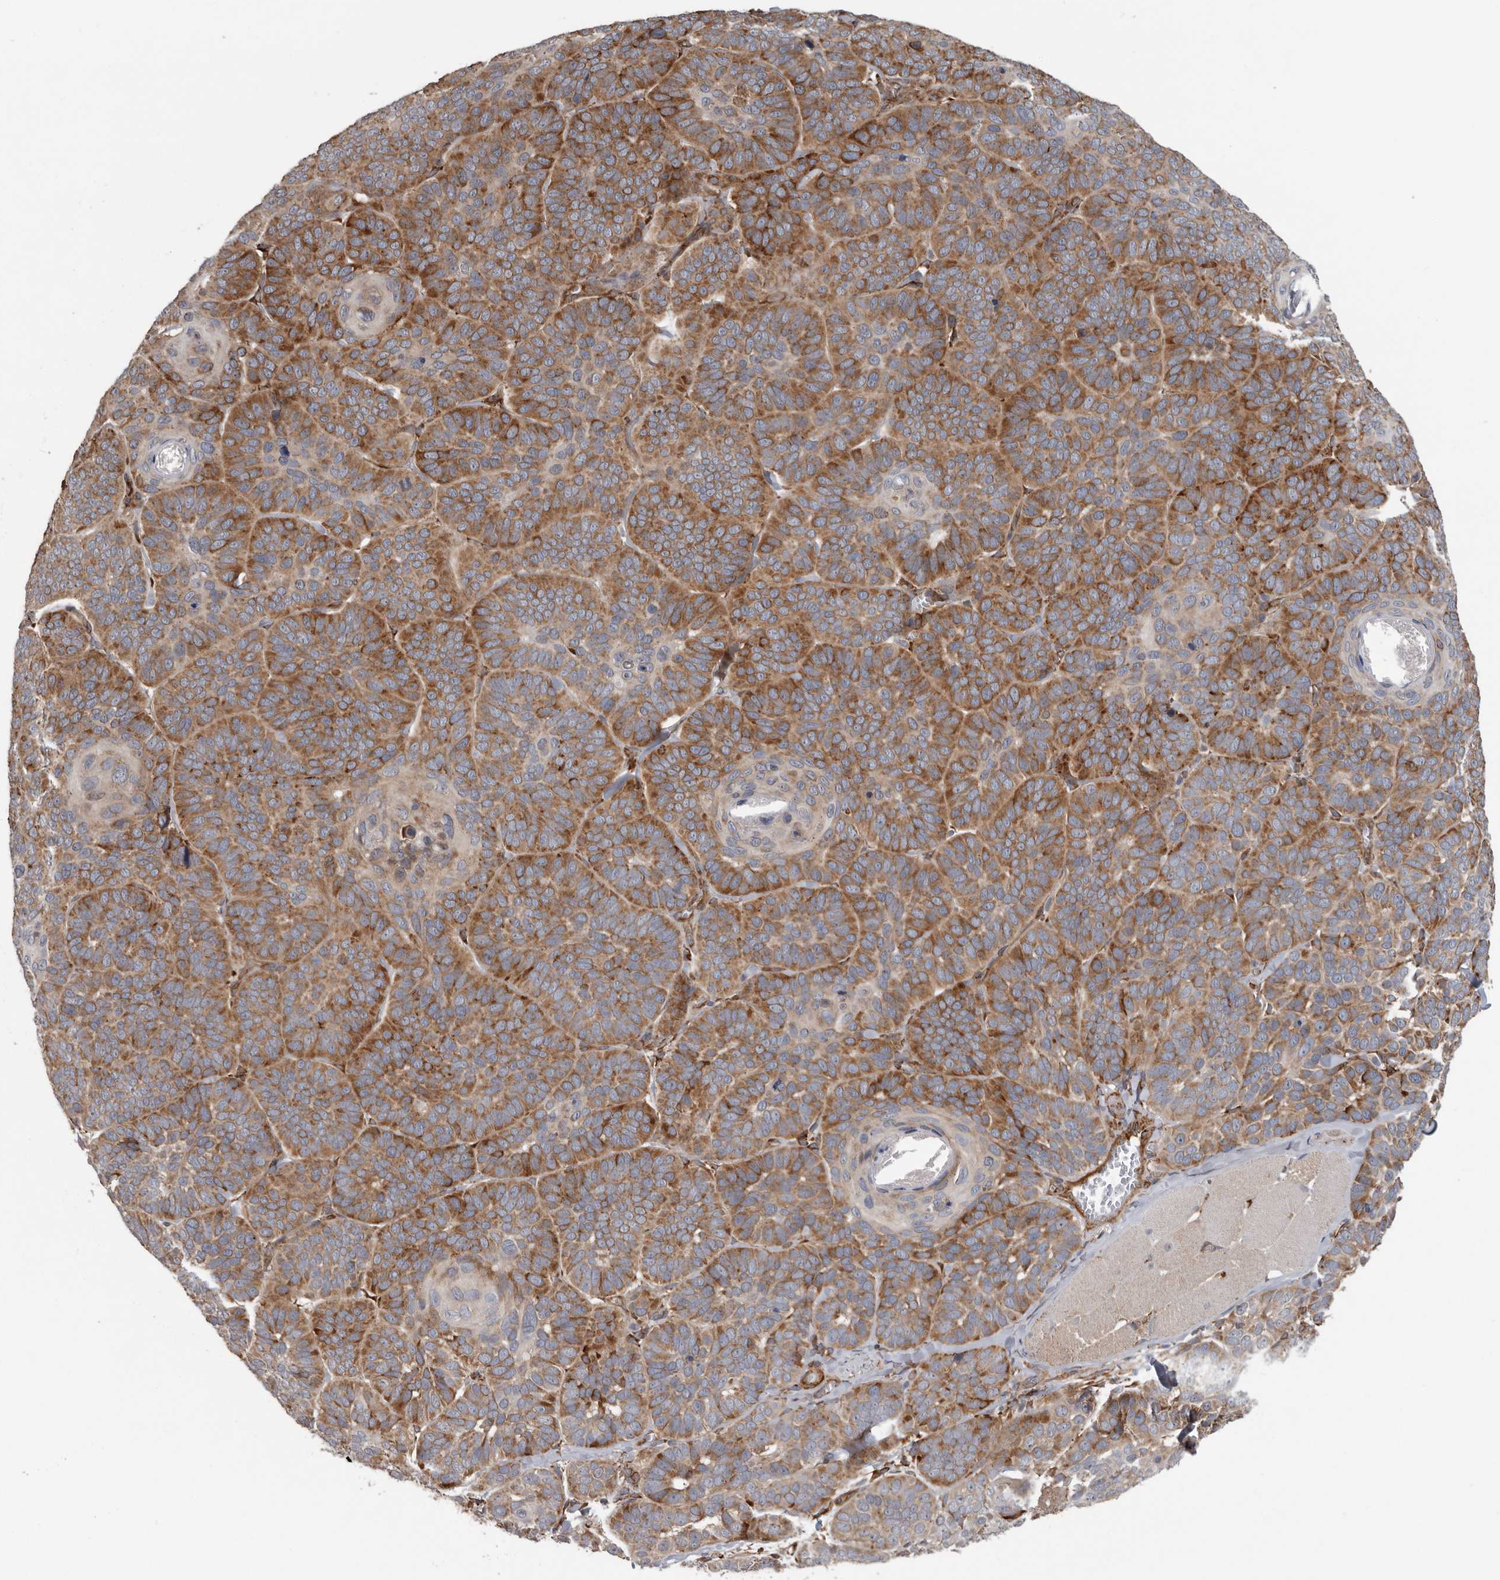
{"staining": {"intensity": "moderate", "quantity": ">75%", "location": "cytoplasmic/membranous"}, "tissue": "skin cancer", "cell_type": "Tumor cells", "image_type": "cancer", "snomed": [{"axis": "morphology", "description": "Basal cell carcinoma"}, {"axis": "topography", "description": "Skin"}], "caption": "Tumor cells exhibit moderate cytoplasmic/membranous expression in about >75% of cells in skin basal cell carcinoma.", "gene": "CEP350", "patient": {"sex": "male", "age": 62}}